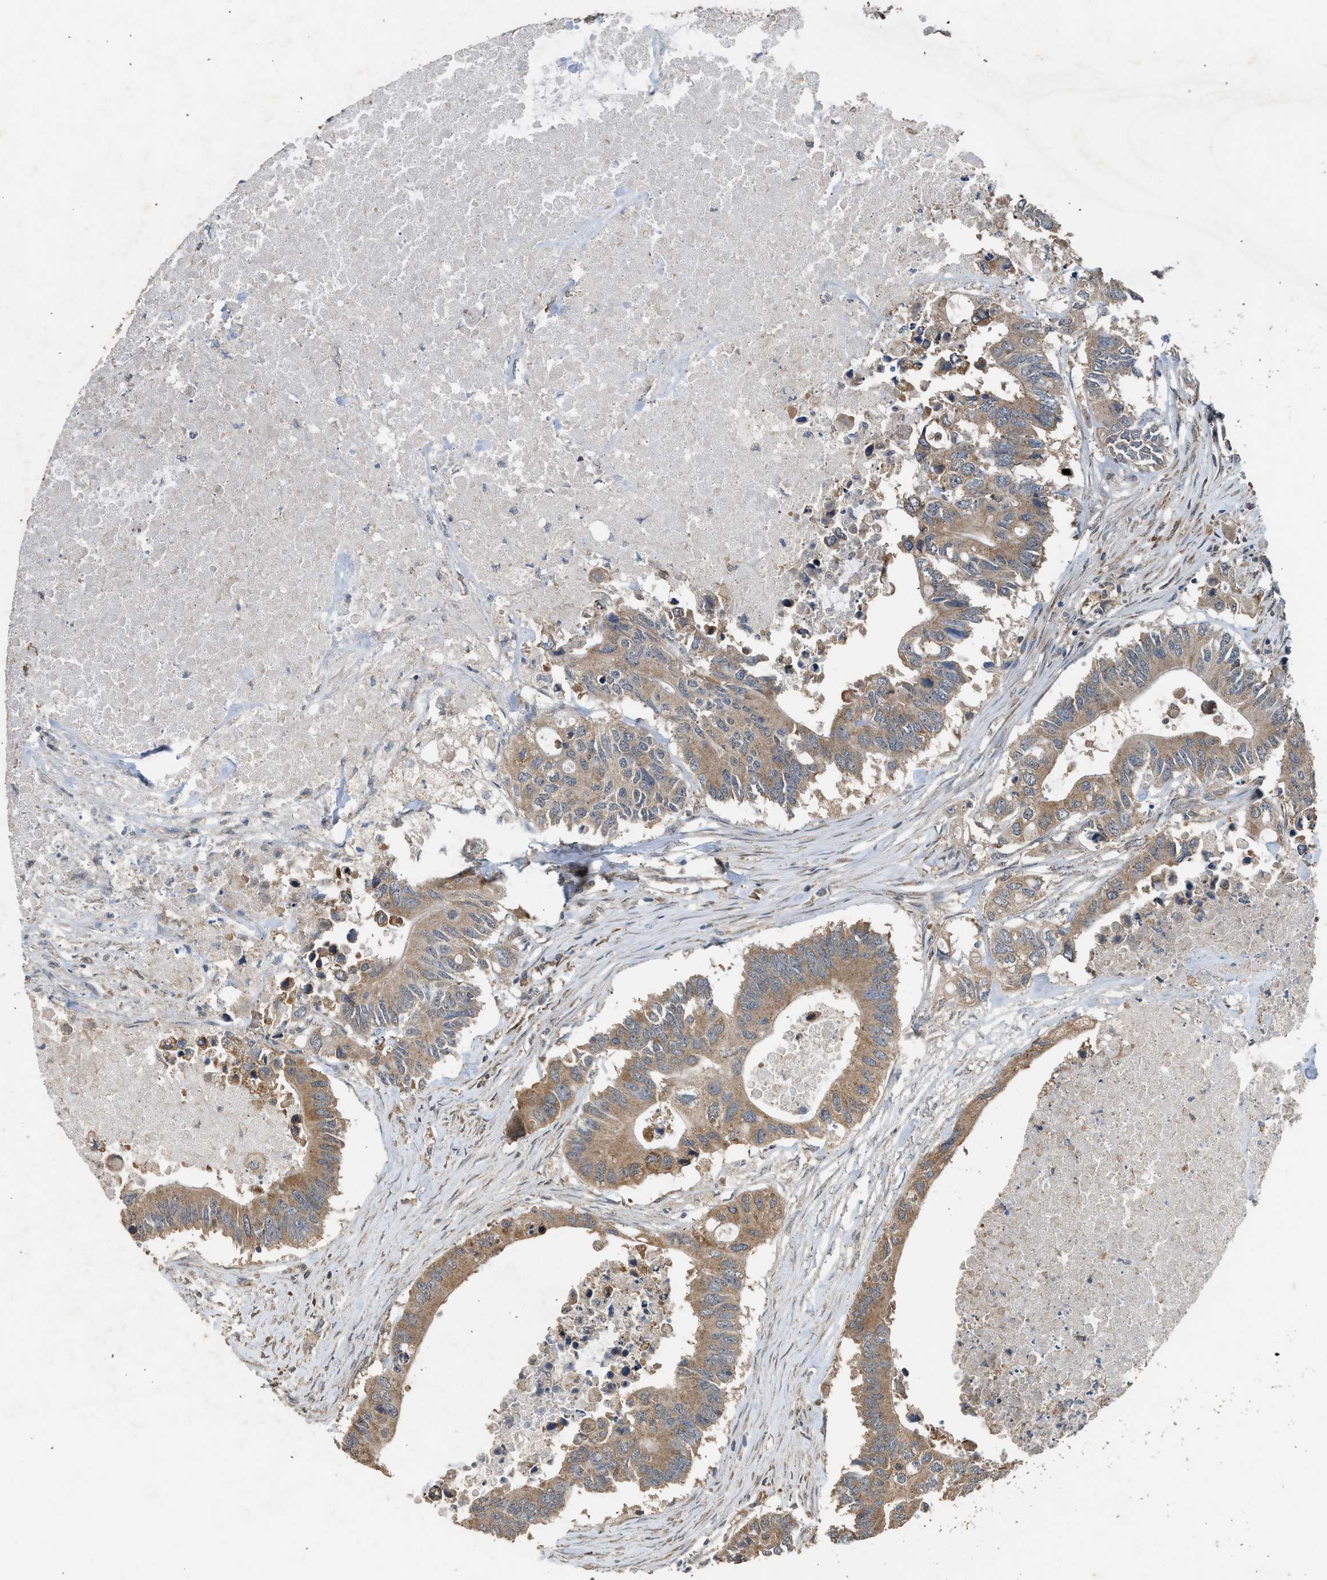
{"staining": {"intensity": "moderate", "quantity": ">75%", "location": "cytoplasmic/membranous"}, "tissue": "colorectal cancer", "cell_type": "Tumor cells", "image_type": "cancer", "snomed": [{"axis": "morphology", "description": "Adenocarcinoma, NOS"}, {"axis": "topography", "description": "Colon"}], "caption": "Immunohistochemical staining of colorectal cancer reveals medium levels of moderate cytoplasmic/membranous protein positivity in approximately >75% of tumor cells.", "gene": "HIP1R", "patient": {"sex": "male", "age": 71}}